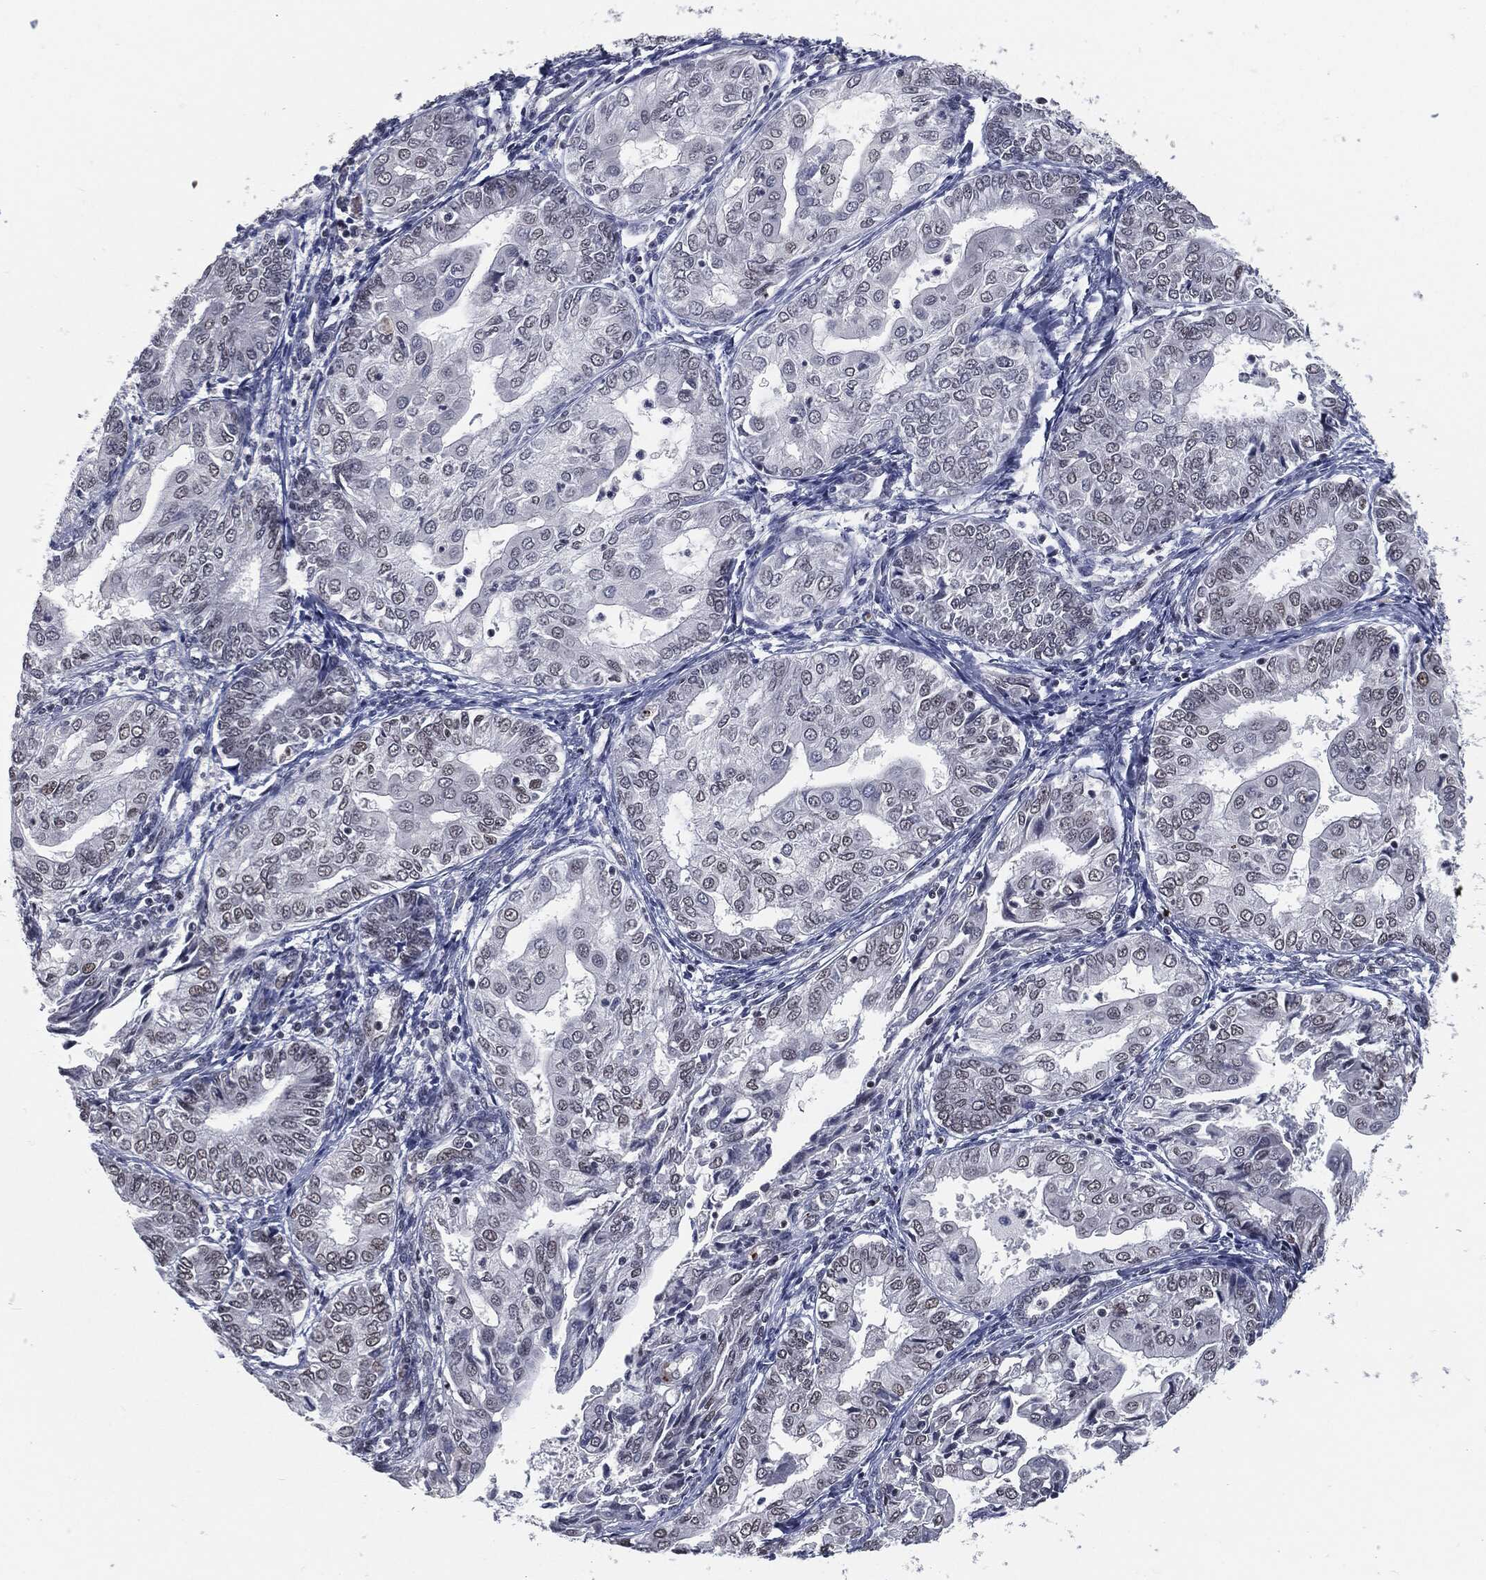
{"staining": {"intensity": "negative", "quantity": "none", "location": "none"}, "tissue": "endometrial cancer", "cell_type": "Tumor cells", "image_type": "cancer", "snomed": [{"axis": "morphology", "description": "Adenocarcinoma, NOS"}, {"axis": "topography", "description": "Endometrium"}], "caption": "Endometrial cancer (adenocarcinoma) was stained to show a protein in brown. There is no significant positivity in tumor cells. (DAB IHC visualized using brightfield microscopy, high magnification).", "gene": "ANXA1", "patient": {"sex": "female", "age": 68}}